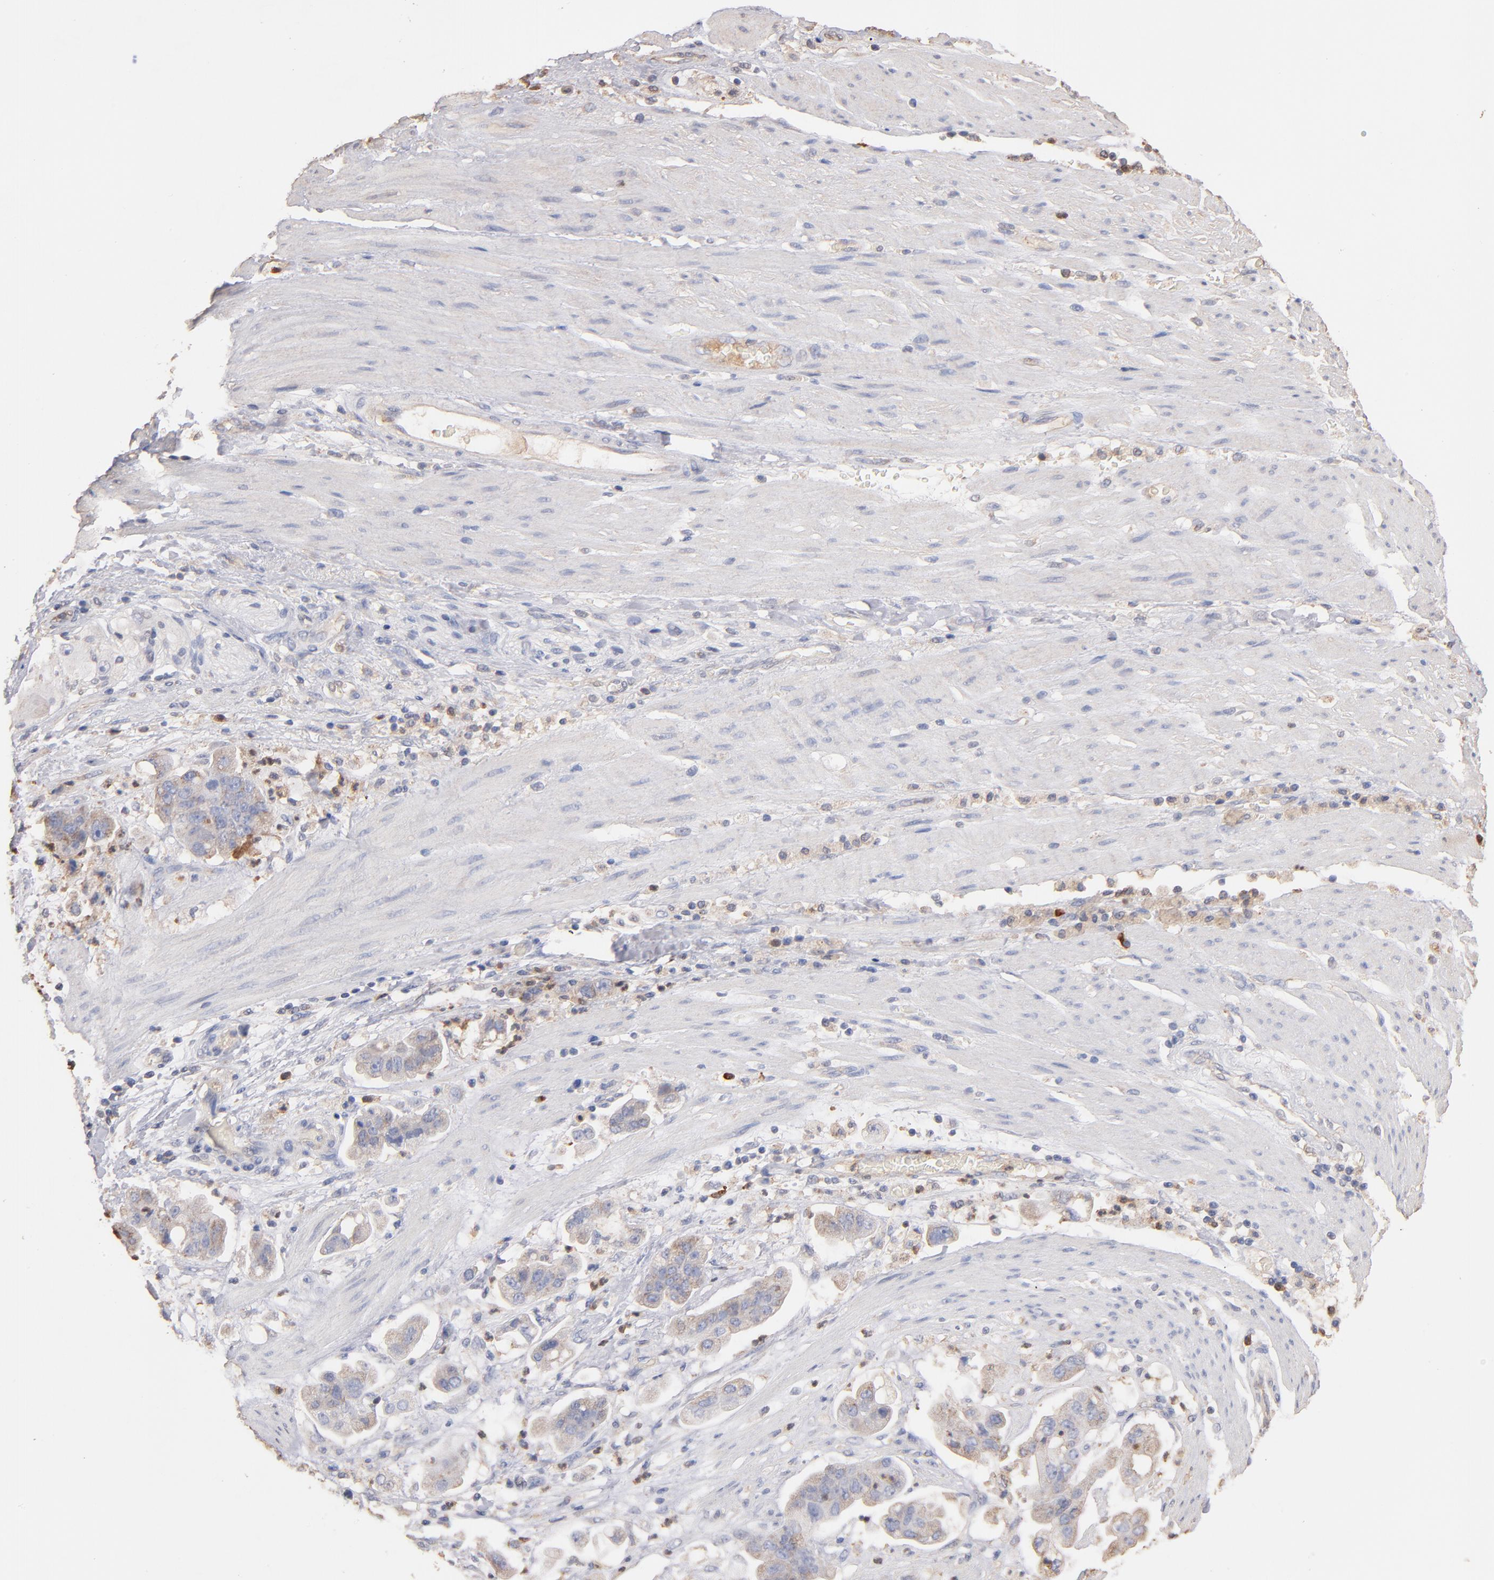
{"staining": {"intensity": "weak", "quantity": ">75%", "location": "cytoplasmic/membranous"}, "tissue": "stomach cancer", "cell_type": "Tumor cells", "image_type": "cancer", "snomed": [{"axis": "morphology", "description": "Adenocarcinoma, NOS"}, {"axis": "topography", "description": "Stomach"}], "caption": "Stomach cancer (adenocarcinoma) stained with a brown dye displays weak cytoplasmic/membranous positive staining in about >75% of tumor cells.", "gene": "RO60", "patient": {"sex": "male", "age": 62}}